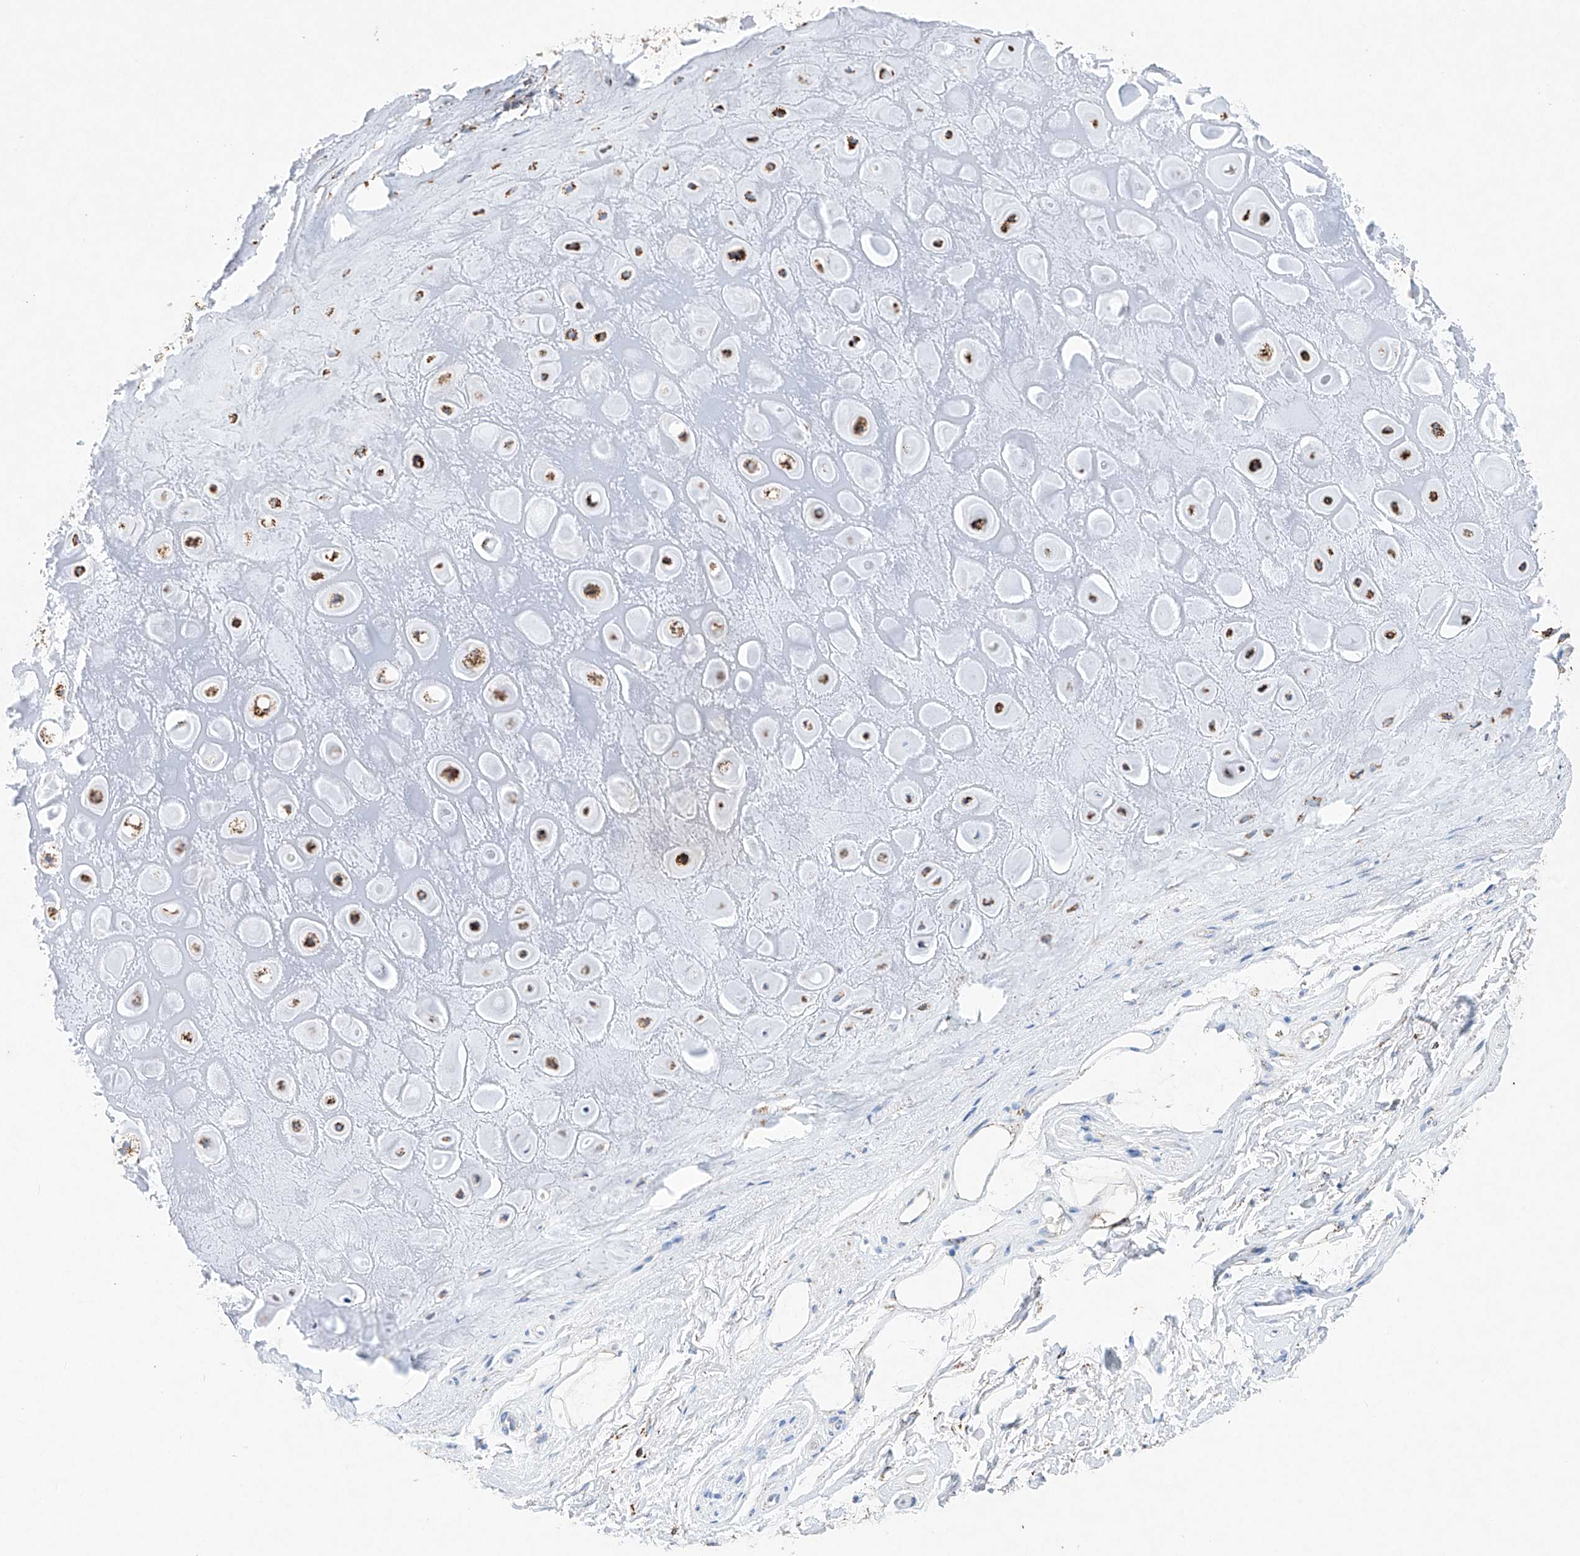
{"staining": {"intensity": "negative", "quantity": "none", "location": "none"}, "tissue": "adipose tissue", "cell_type": "Adipocytes", "image_type": "normal", "snomed": [{"axis": "morphology", "description": "Normal tissue, NOS"}, {"axis": "morphology", "description": "Basal cell carcinoma"}, {"axis": "topography", "description": "Skin"}], "caption": "DAB (3,3'-diaminobenzidine) immunohistochemical staining of normal human adipose tissue displays no significant expression in adipocytes.", "gene": "NRROS", "patient": {"sex": "female", "age": 89}}